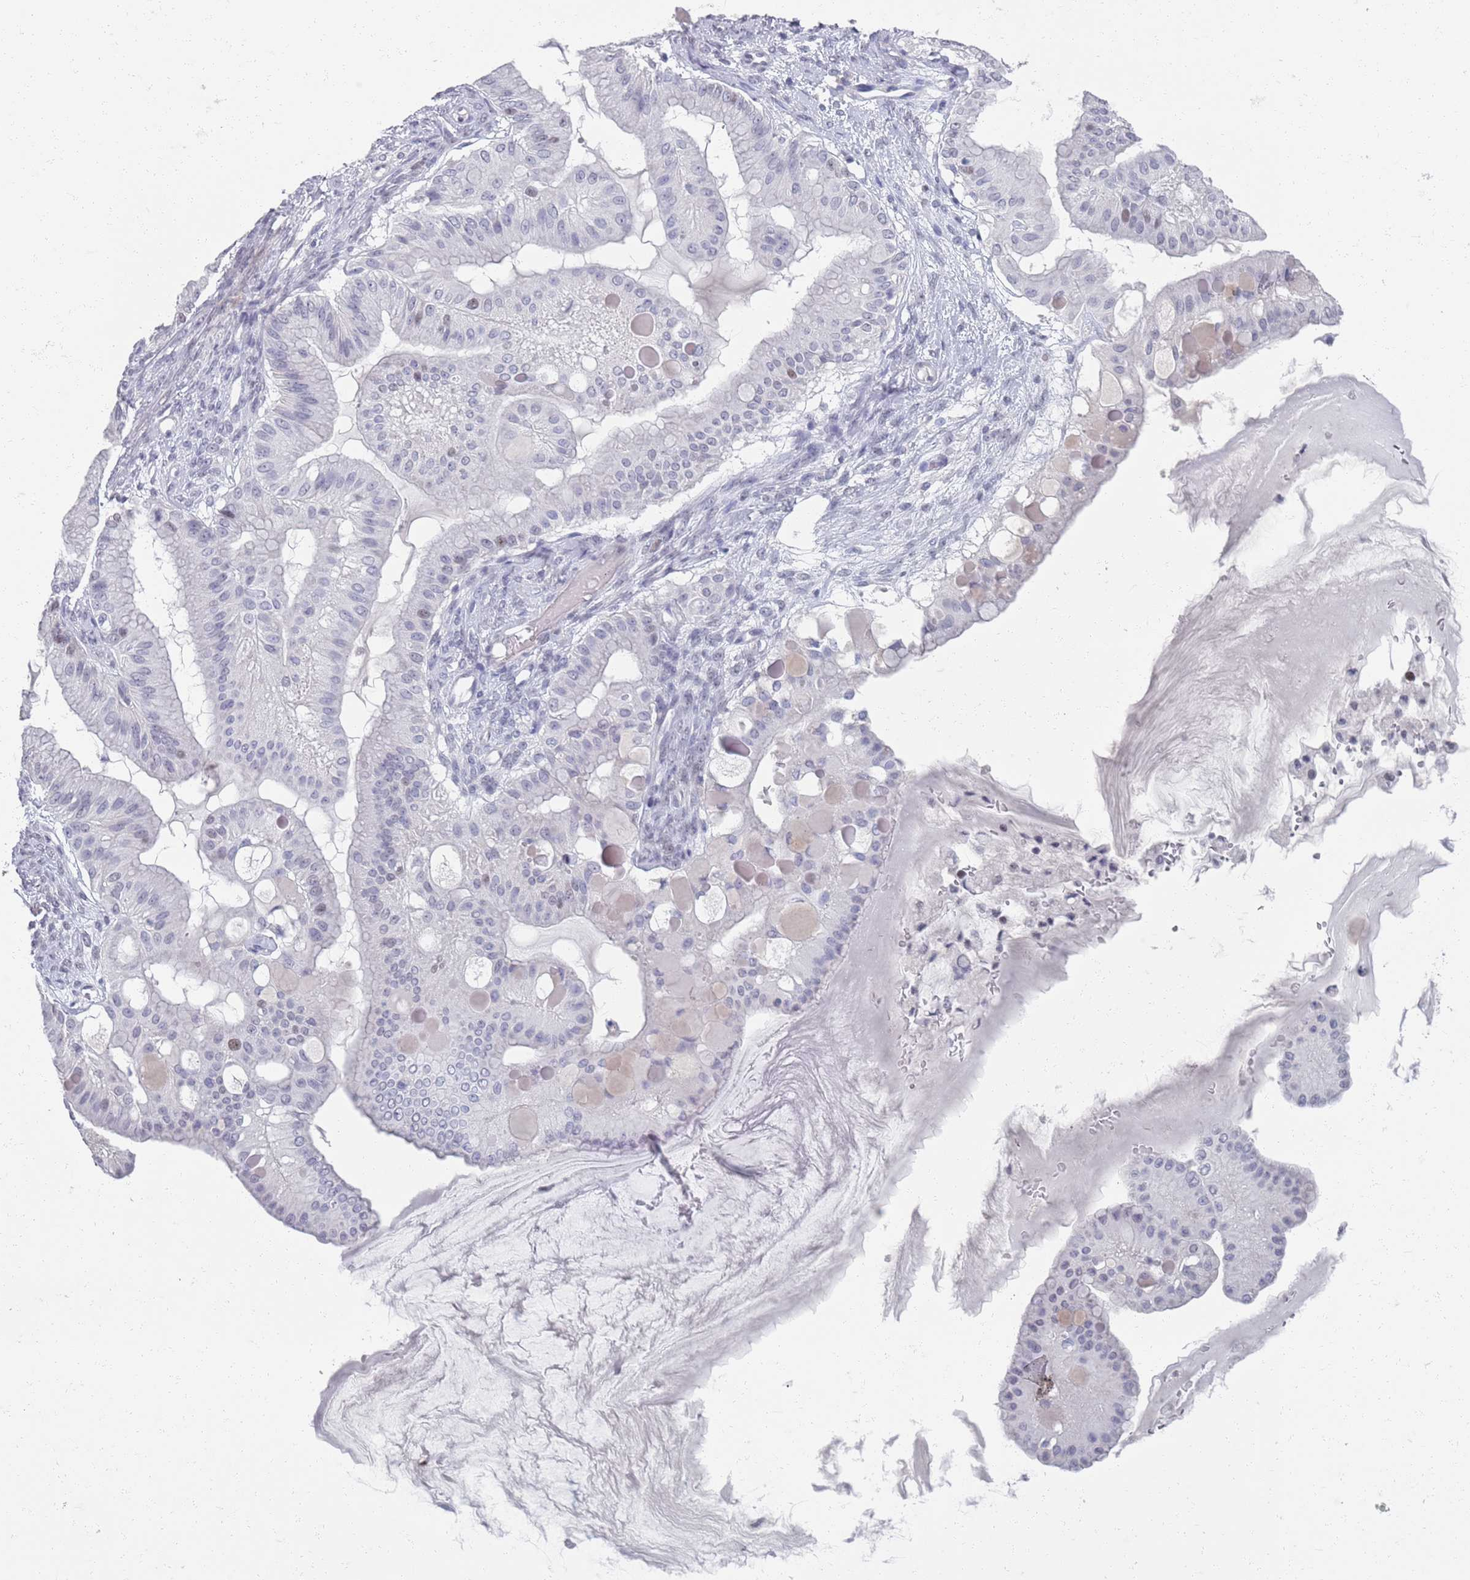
{"staining": {"intensity": "negative", "quantity": "none", "location": "none"}, "tissue": "ovarian cancer", "cell_type": "Tumor cells", "image_type": "cancer", "snomed": [{"axis": "morphology", "description": "Cystadenocarcinoma, mucinous, NOS"}, {"axis": "topography", "description": "Ovary"}], "caption": "Protein analysis of ovarian mucinous cystadenocarcinoma reveals no significant staining in tumor cells.", "gene": "SAMD1", "patient": {"sex": "female", "age": 61}}